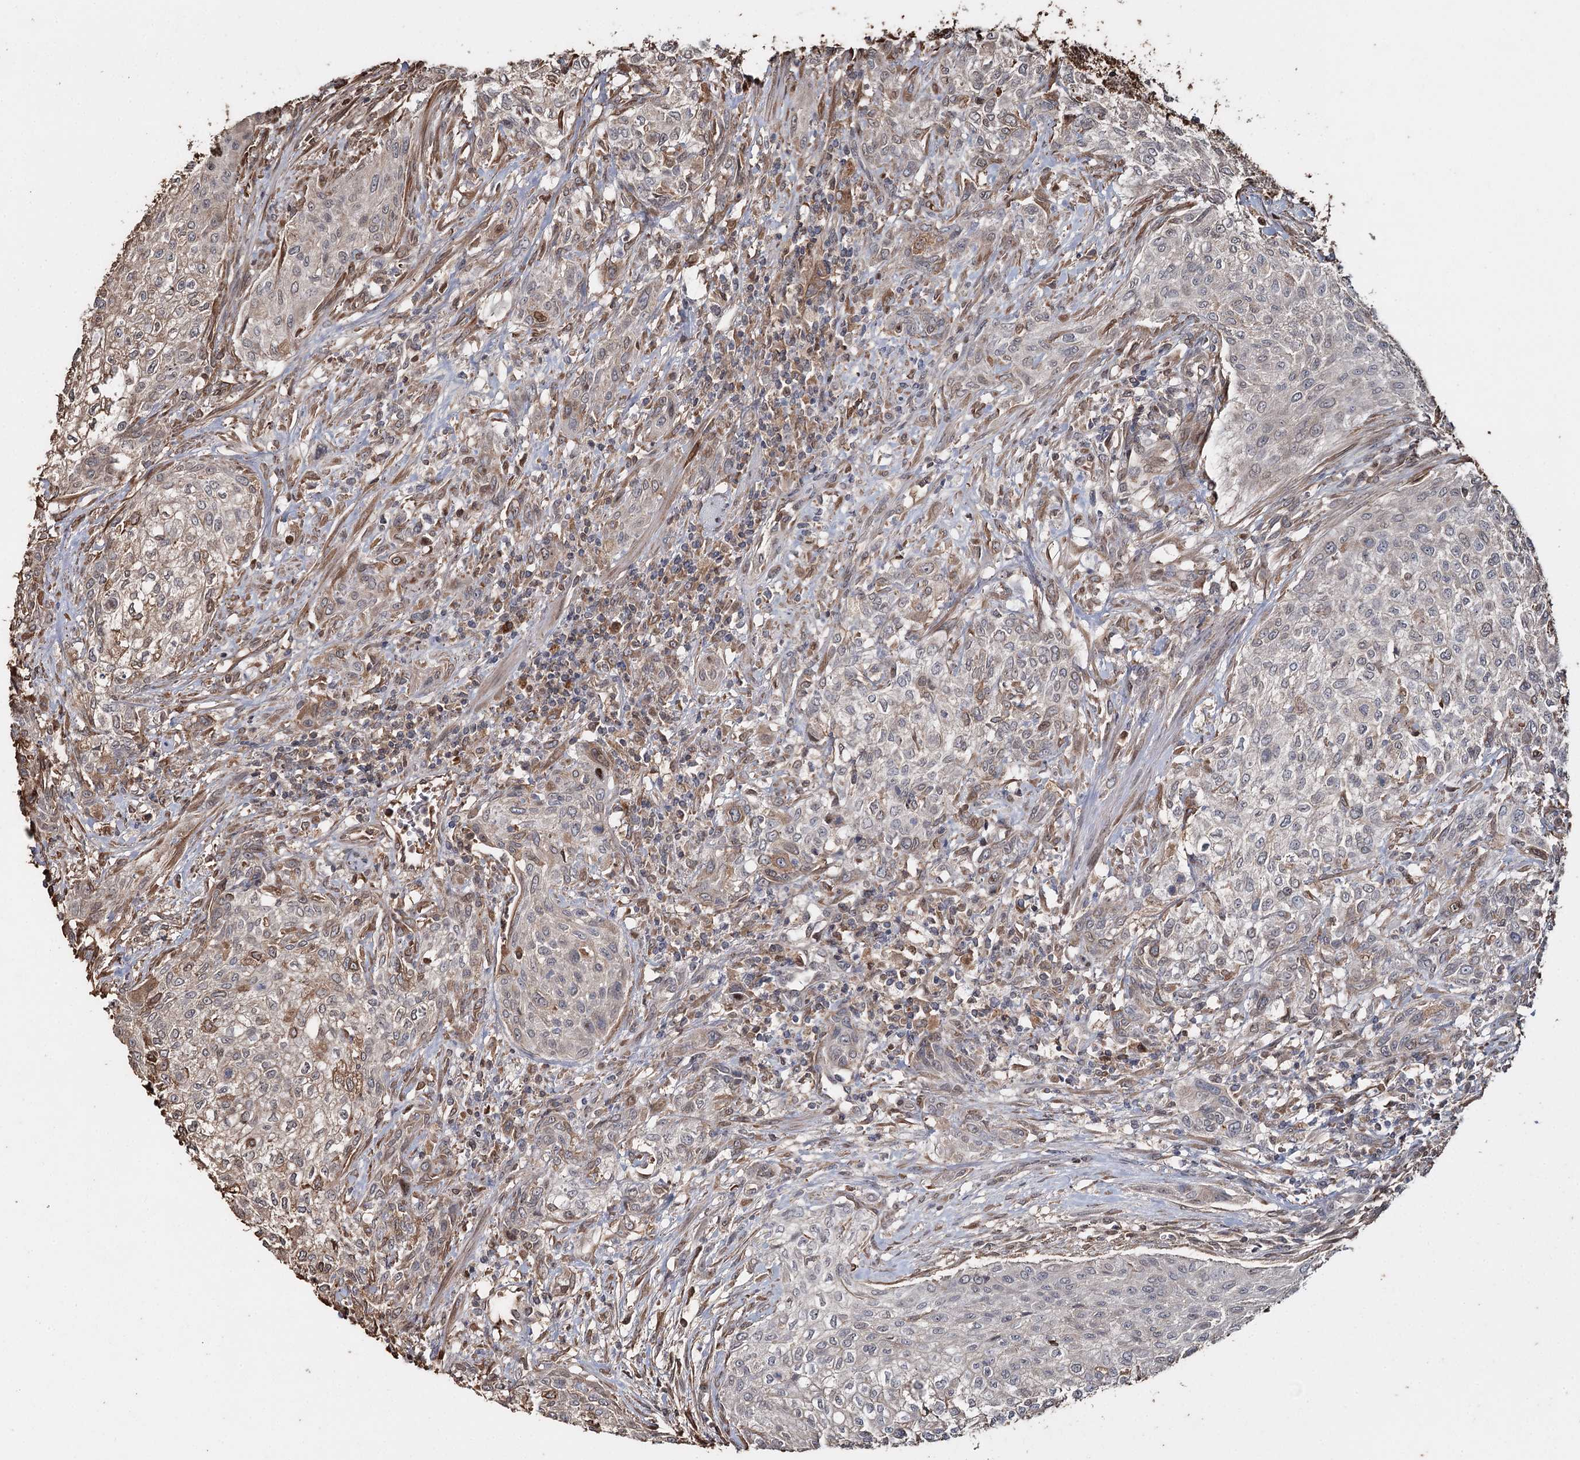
{"staining": {"intensity": "weak", "quantity": "25%-75%", "location": "nuclear"}, "tissue": "urothelial cancer", "cell_type": "Tumor cells", "image_type": "cancer", "snomed": [{"axis": "morphology", "description": "Normal tissue, NOS"}, {"axis": "morphology", "description": "Urothelial carcinoma, NOS"}, {"axis": "topography", "description": "Urinary bladder"}, {"axis": "topography", "description": "Peripheral nerve tissue"}], "caption": "A low amount of weak nuclear expression is present in approximately 25%-75% of tumor cells in transitional cell carcinoma tissue.", "gene": "SYVN1", "patient": {"sex": "male", "age": 35}}